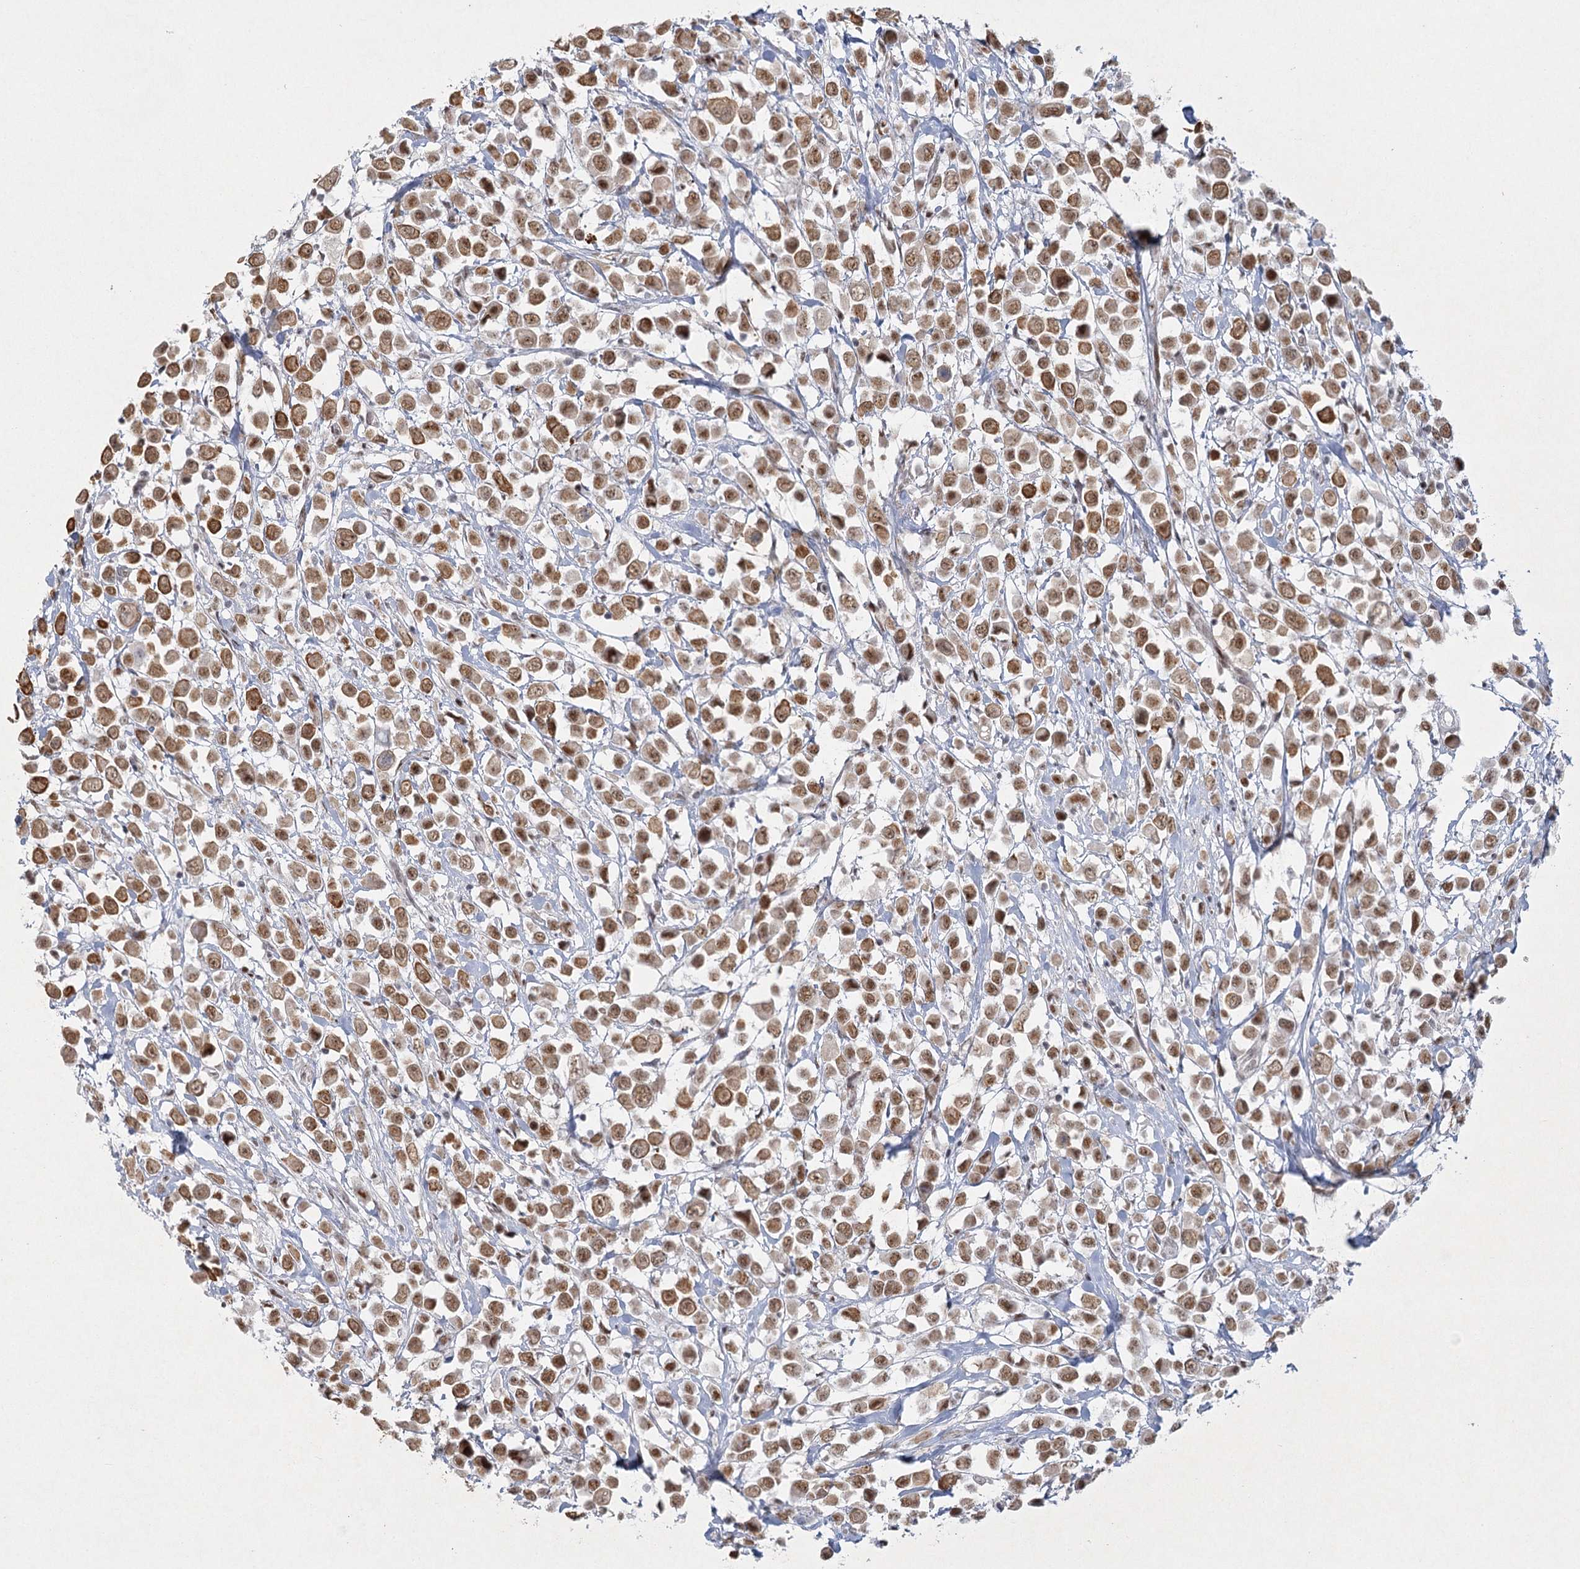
{"staining": {"intensity": "moderate", "quantity": ">75%", "location": "cytoplasmic/membranous"}, "tissue": "breast cancer", "cell_type": "Tumor cells", "image_type": "cancer", "snomed": [{"axis": "morphology", "description": "Duct carcinoma"}, {"axis": "topography", "description": "Breast"}], "caption": "Moderate cytoplasmic/membranous staining for a protein is appreciated in approximately >75% of tumor cells of invasive ductal carcinoma (breast) using immunohistochemistry (IHC).", "gene": "U2SURP", "patient": {"sex": "female", "age": 61}}